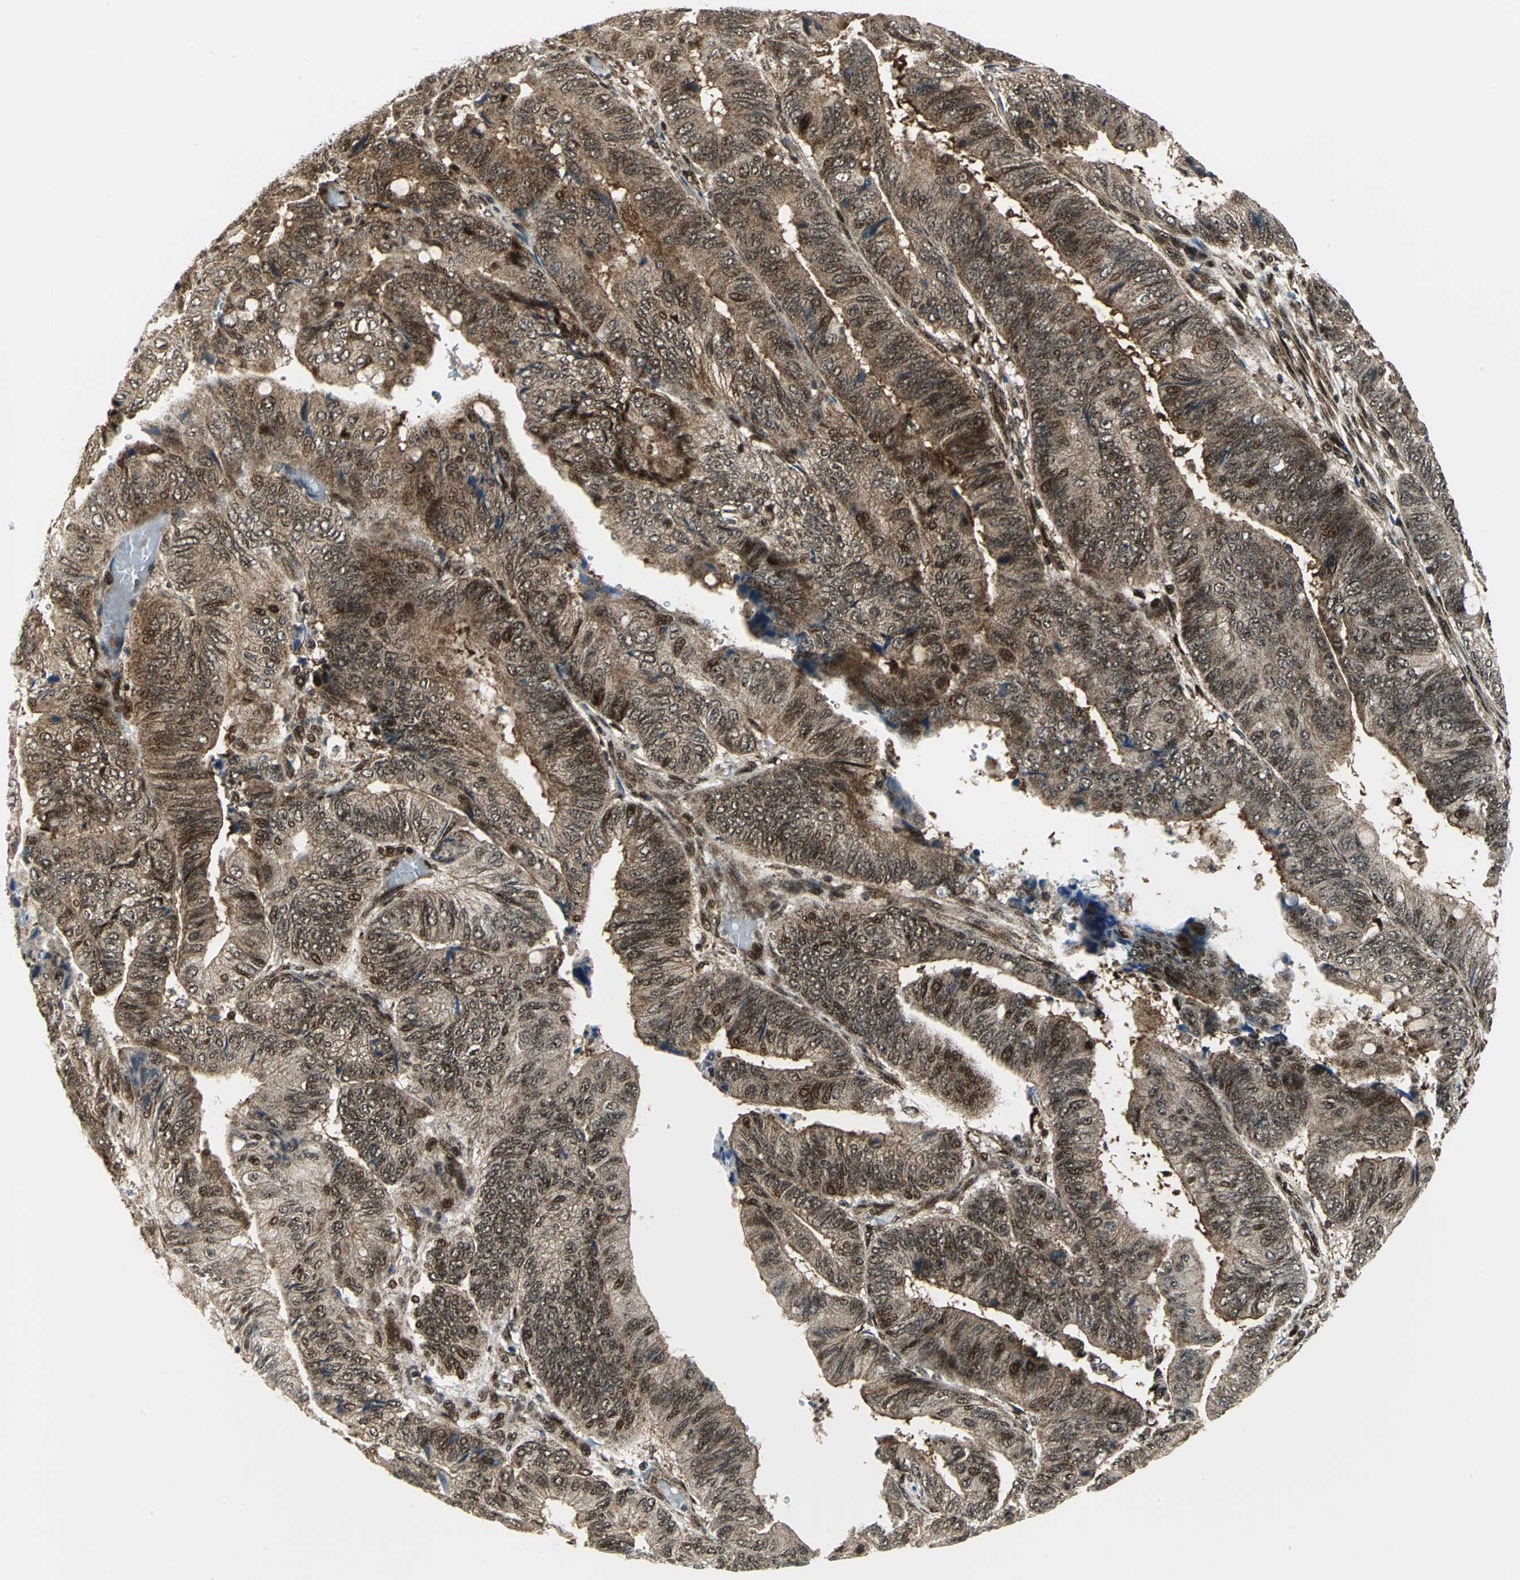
{"staining": {"intensity": "strong", "quantity": ">75%", "location": "cytoplasmic/membranous,nuclear"}, "tissue": "colorectal cancer", "cell_type": "Tumor cells", "image_type": "cancer", "snomed": [{"axis": "morphology", "description": "Normal tissue, NOS"}, {"axis": "morphology", "description": "Adenocarcinoma, NOS"}, {"axis": "topography", "description": "Rectum"}, {"axis": "topography", "description": "Peripheral nerve tissue"}], "caption": "IHC micrograph of neoplastic tissue: human colorectal adenocarcinoma stained using IHC shows high levels of strong protein expression localized specifically in the cytoplasmic/membranous and nuclear of tumor cells, appearing as a cytoplasmic/membranous and nuclear brown color.", "gene": "COPS5", "patient": {"sex": "male", "age": 92}}